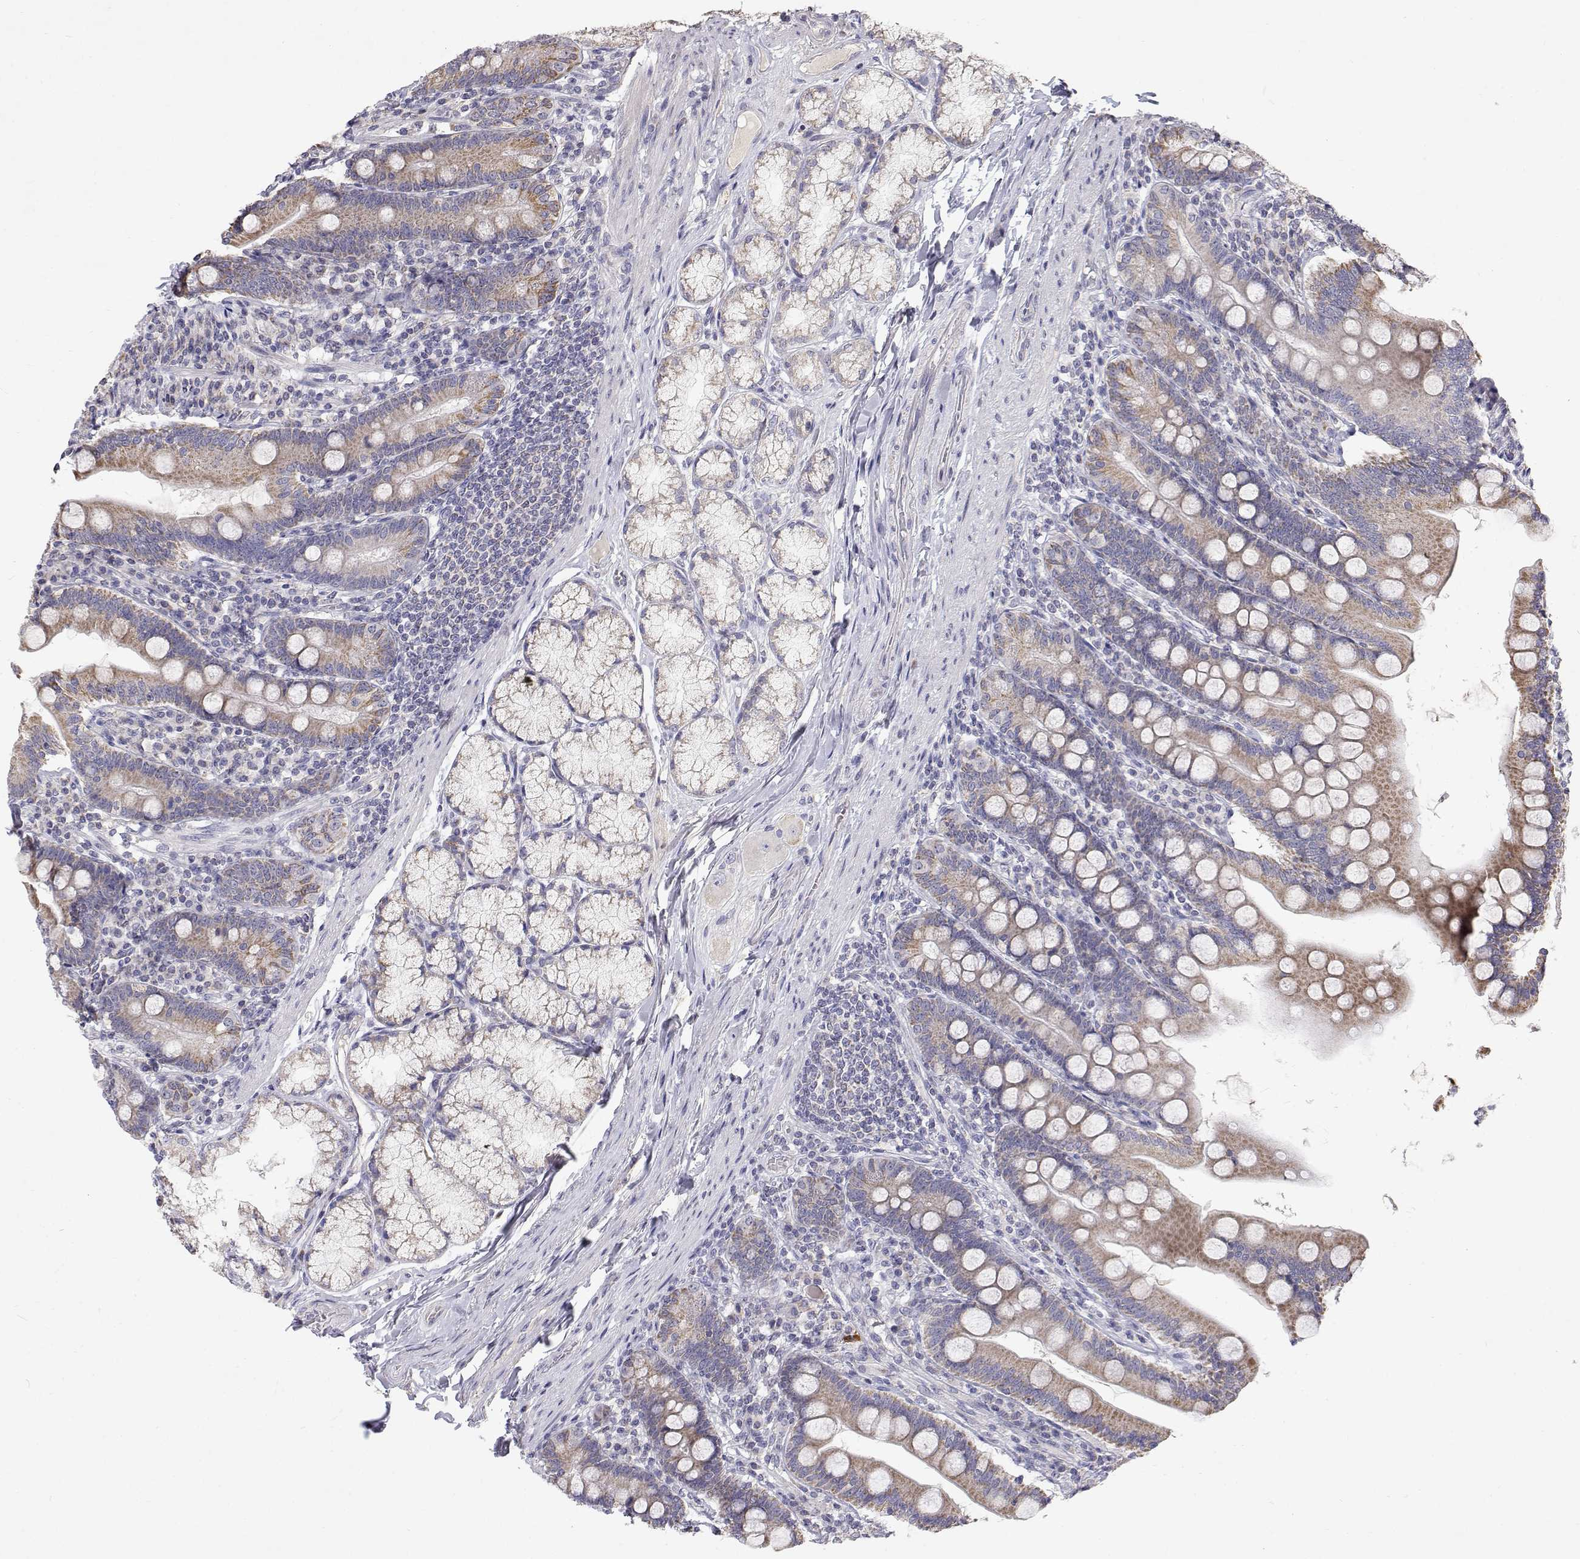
{"staining": {"intensity": "moderate", "quantity": "25%-75%", "location": "cytoplasmic/membranous"}, "tissue": "duodenum", "cell_type": "Glandular cells", "image_type": "normal", "snomed": [{"axis": "morphology", "description": "Normal tissue, NOS"}, {"axis": "topography", "description": "Duodenum"}], "caption": "Immunohistochemistry photomicrograph of normal duodenum: duodenum stained using immunohistochemistry demonstrates medium levels of moderate protein expression localized specifically in the cytoplasmic/membranous of glandular cells, appearing as a cytoplasmic/membranous brown color.", "gene": "TRIM60", "patient": {"sex": "female", "age": 67}}